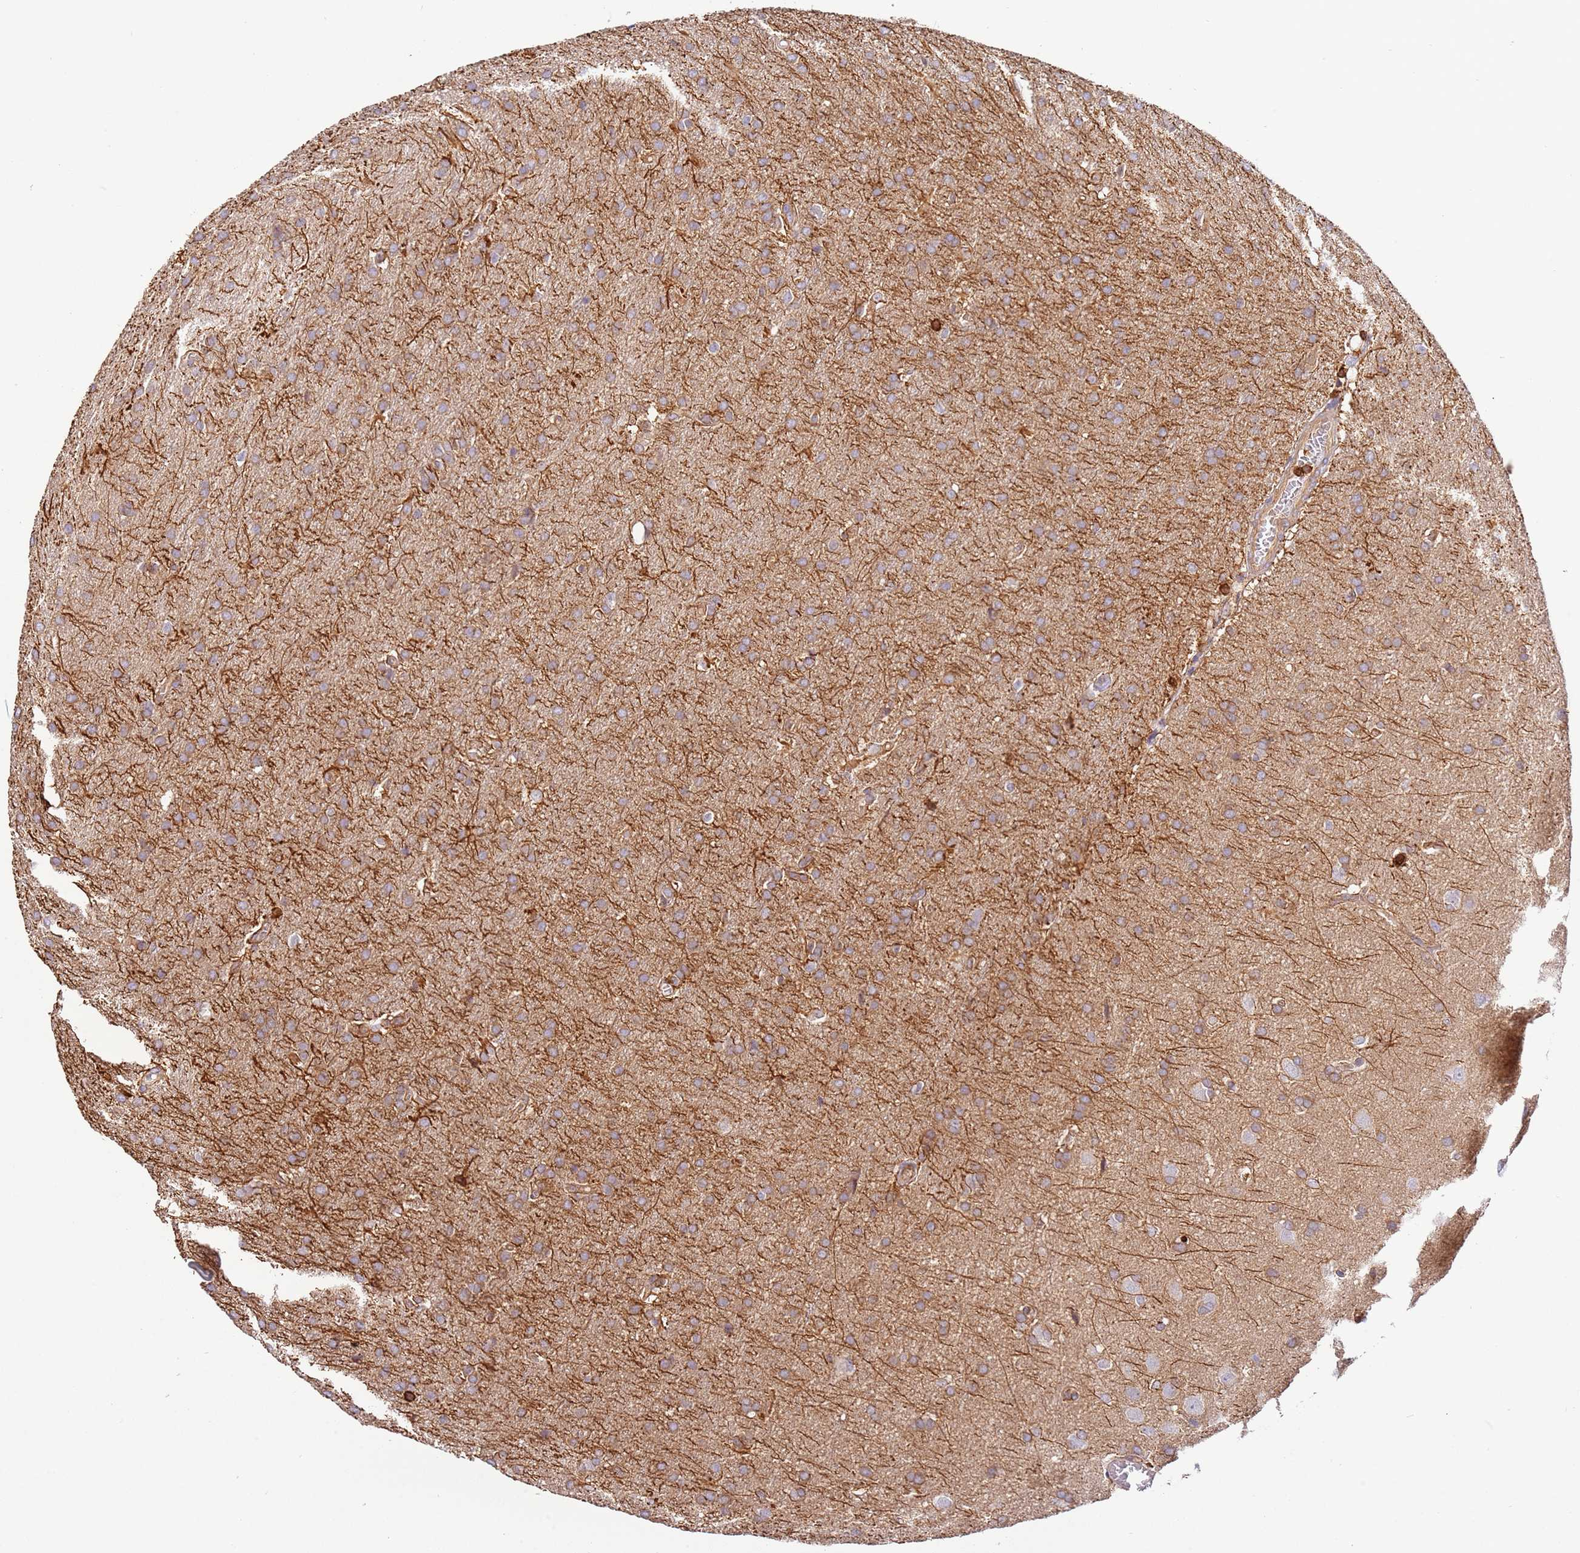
{"staining": {"intensity": "weak", "quantity": ">75%", "location": "cytoplasmic/membranous"}, "tissue": "glioma", "cell_type": "Tumor cells", "image_type": "cancer", "snomed": [{"axis": "morphology", "description": "Glioma, malignant, Low grade"}, {"axis": "topography", "description": "Brain"}], "caption": "Weak cytoplasmic/membranous staining for a protein is present in approximately >75% of tumor cells of glioma using IHC.", "gene": "OR6P1", "patient": {"sex": "female", "age": 32}}